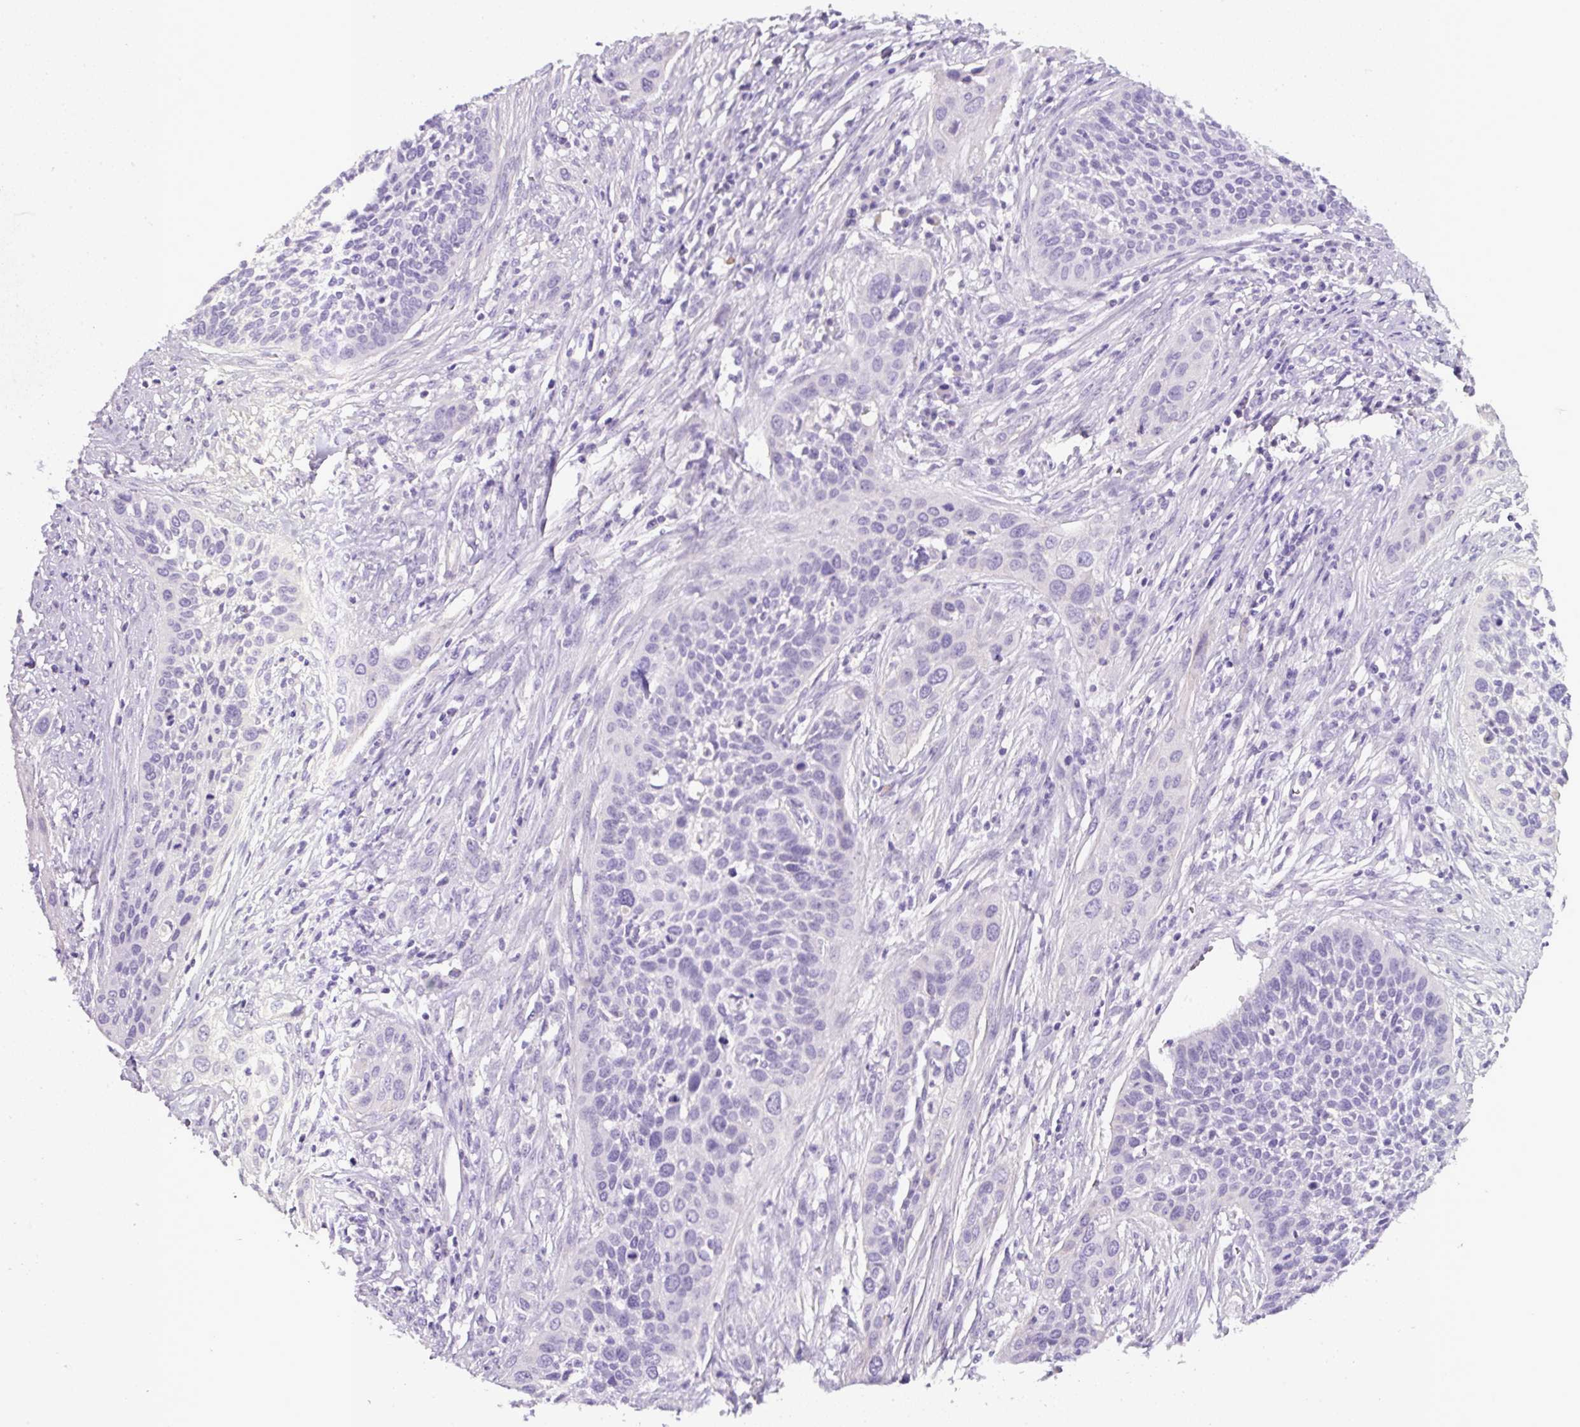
{"staining": {"intensity": "negative", "quantity": "none", "location": "none"}, "tissue": "cervical cancer", "cell_type": "Tumor cells", "image_type": "cancer", "snomed": [{"axis": "morphology", "description": "Squamous cell carcinoma, NOS"}, {"axis": "topography", "description": "Cervix"}], "caption": "This is an immunohistochemistry micrograph of human cervical cancer. There is no staining in tumor cells.", "gene": "OR14A2", "patient": {"sex": "female", "age": 34}}